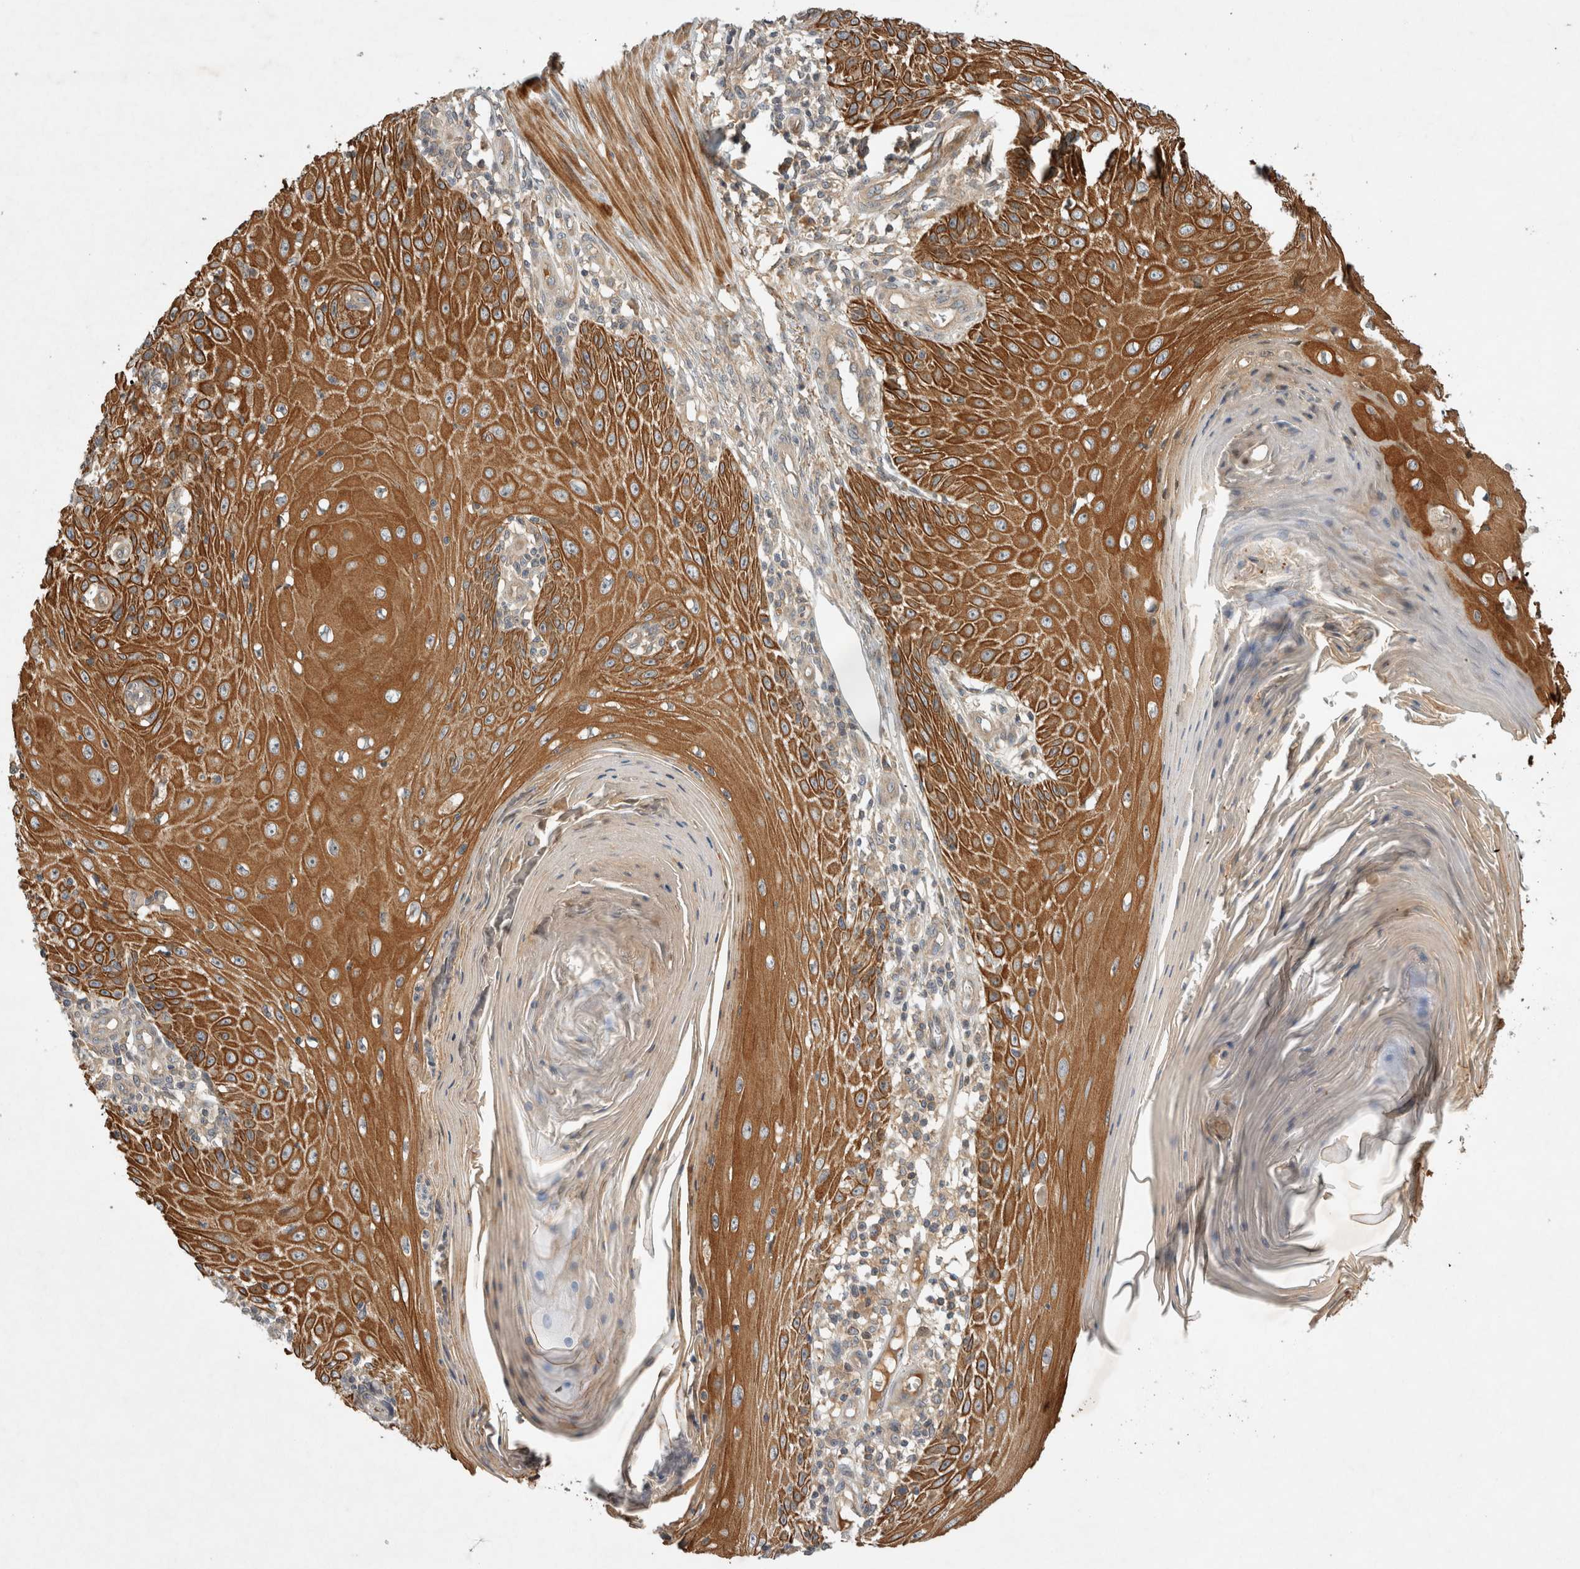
{"staining": {"intensity": "strong", "quantity": ">75%", "location": "cytoplasmic/membranous"}, "tissue": "skin cancer", "cell_type": "Tumor cells", "image_type": "cancer", "snomed": [{"axis": "morphology", "description": "Squamous cell carcinoma, NOS"}, {"axis": "topography", "description": "Skin"}], "caption": "A histopathology image of human skin cancer (squamous cell carcinoma) stained for a protein shows strong cytoplasmic/membranous brown staining in tumor cells.", "gene": "ARMC9", "patient": {"sex": "female", "age": 73}}